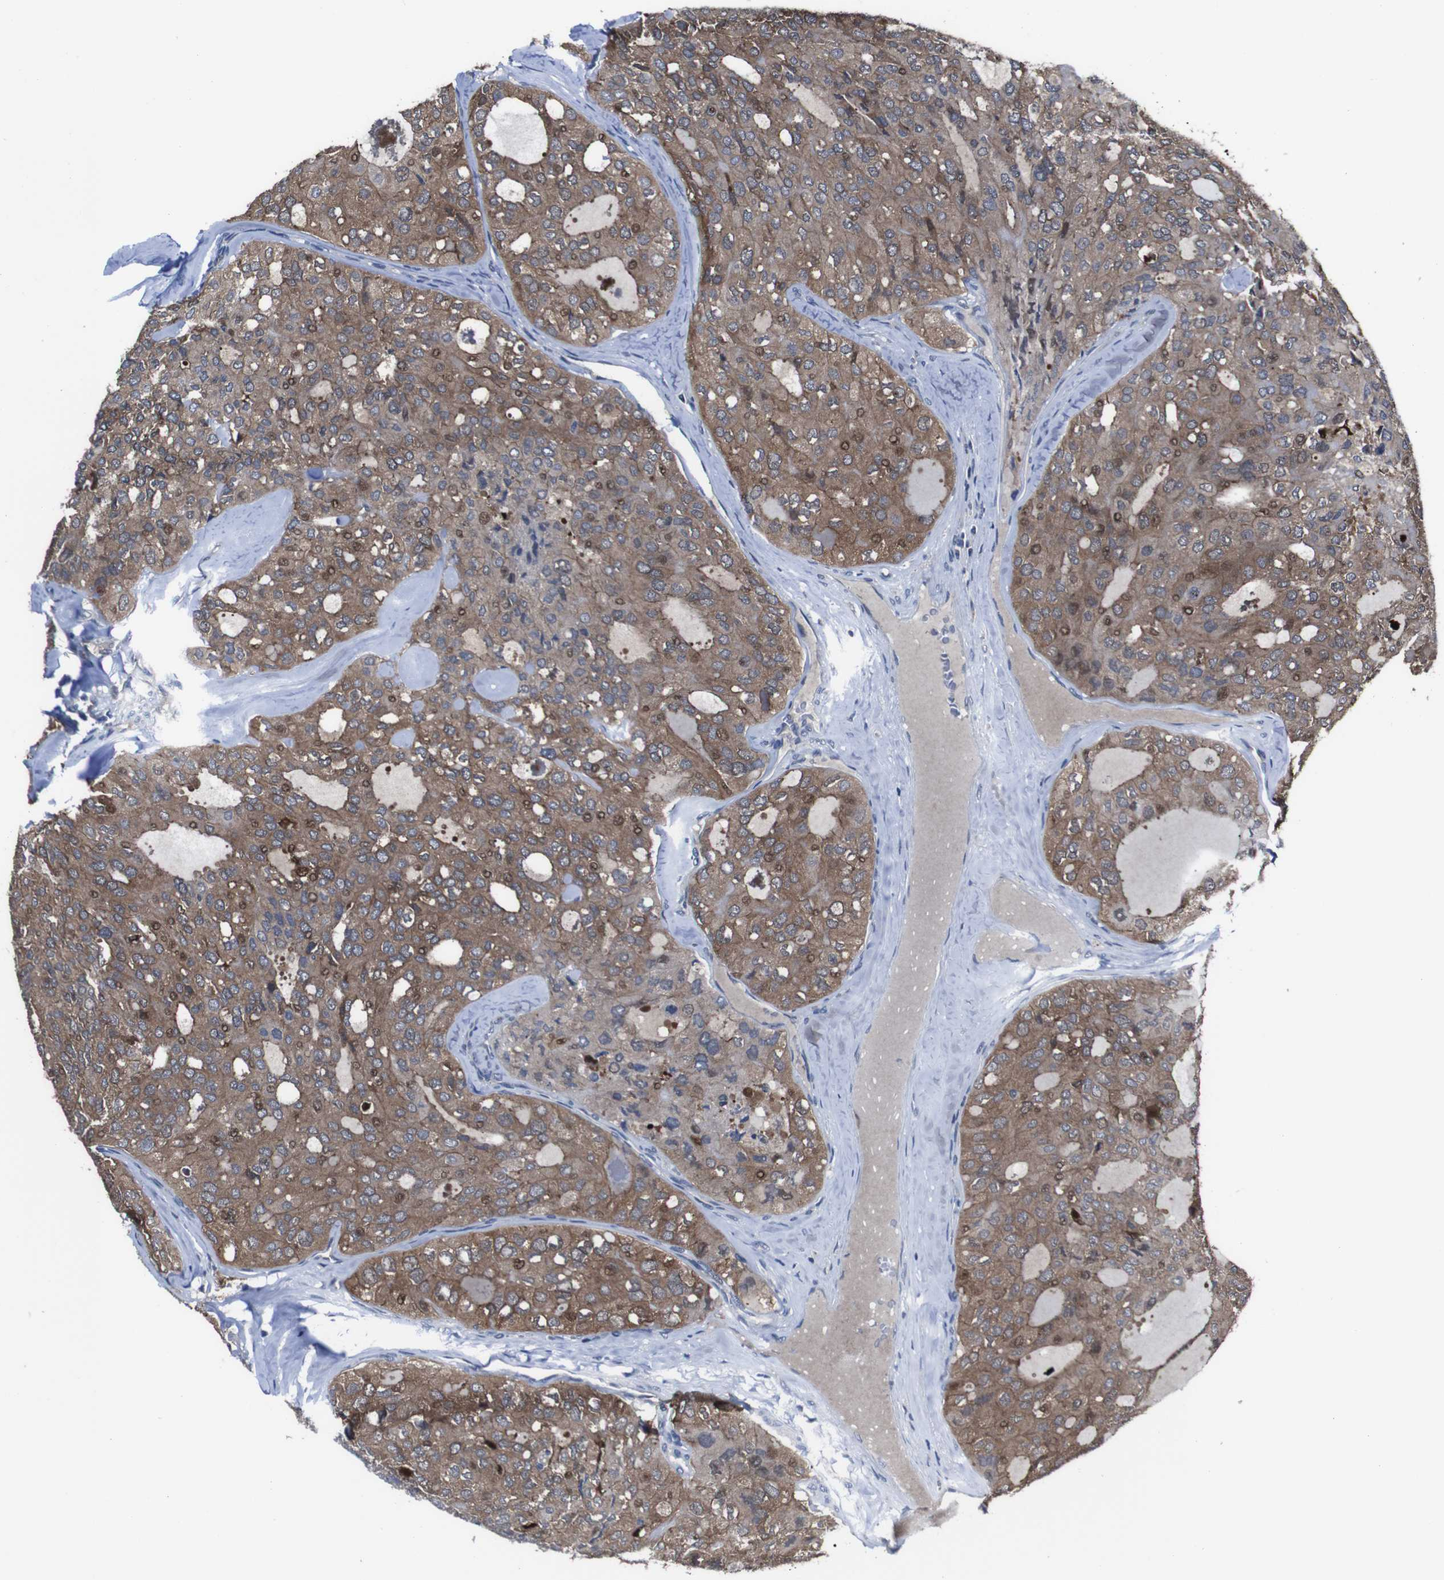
{"staining": {"intensity": "moderate", "quantity": ">75%", "location": "cytoplasmic/membranous"}, "tissue": "thyroid cancer", "cell_type": "Tumor cells", "image_type": "cancer", "snomed": [{"axis": "morphology", "description": "Follicular adenoma carcinoma, NOS"}, {"axis": "topography", "description": "Thyroid gland"}], "caption": "Brown immunohistochemical staining in human follicular adenoma carcinoma (thyroid) reveals moderate cytoplasmic/membranous expression in approximately >75% of tumor cells.", "gene": "SEMA4B", "patient": {"sex": "male", "age": 75}}